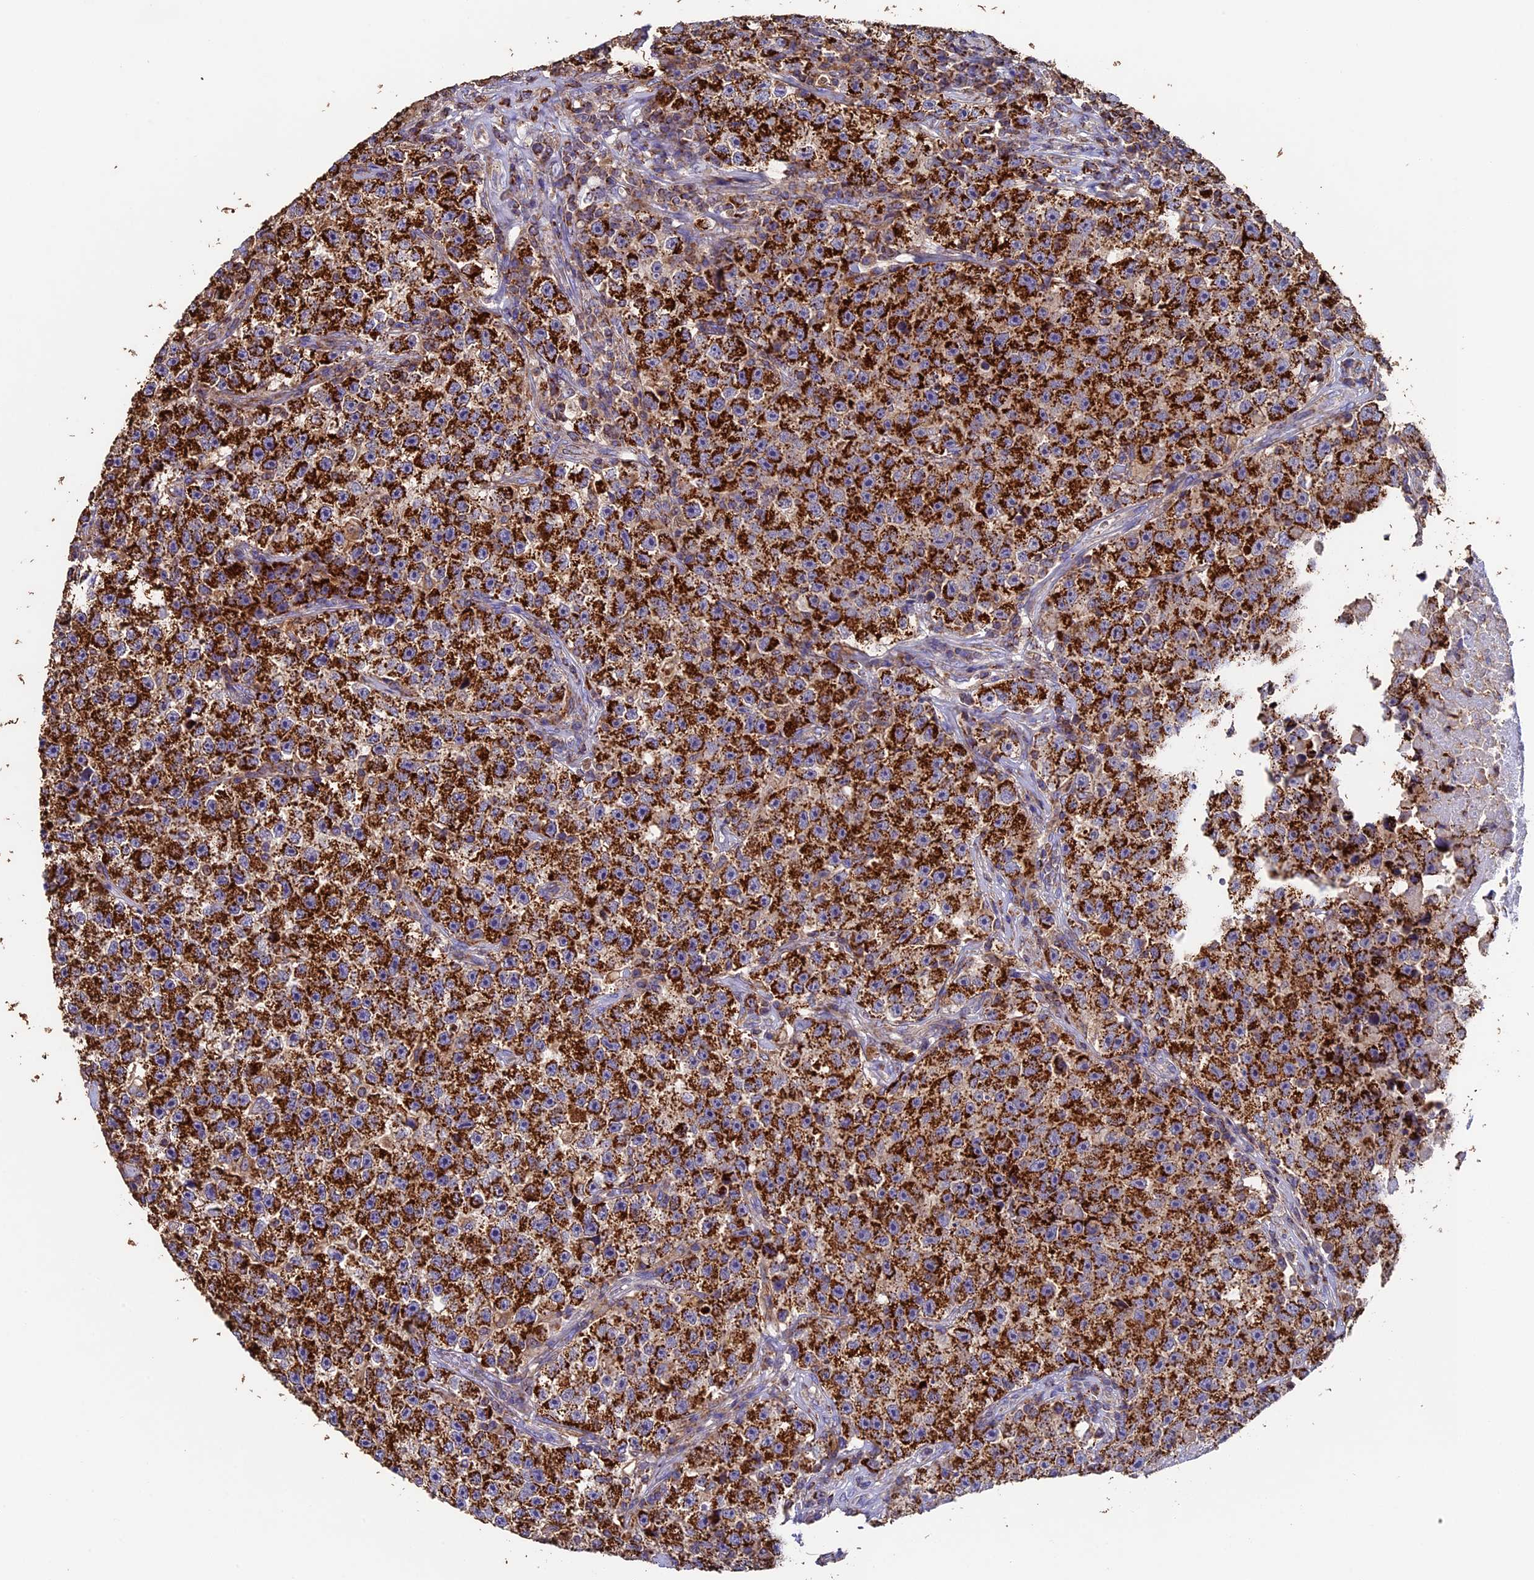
{"staining": {"intensity": "strong", "quantity": ">75%", "location": "cytoplasmic/membranous"}, "tissue": "testis cancer", "cell_type": "Tumor cells", "image_type": "cancer", "snomed": [{"axis": "morphology", "description": "Seminoma, NOS"}, {"axis": "topography", "description": "Testis"}], "caption": "Testis cancer (seminoma) stained for a protein demonstrates strong cytoplasmic/membranous positivity in tumor cells. (DAB IHC, brown staining for protein, blue staining for nuclei).", "gene": "ADAT1", "patient": {"sex": "male", "age": 22}}